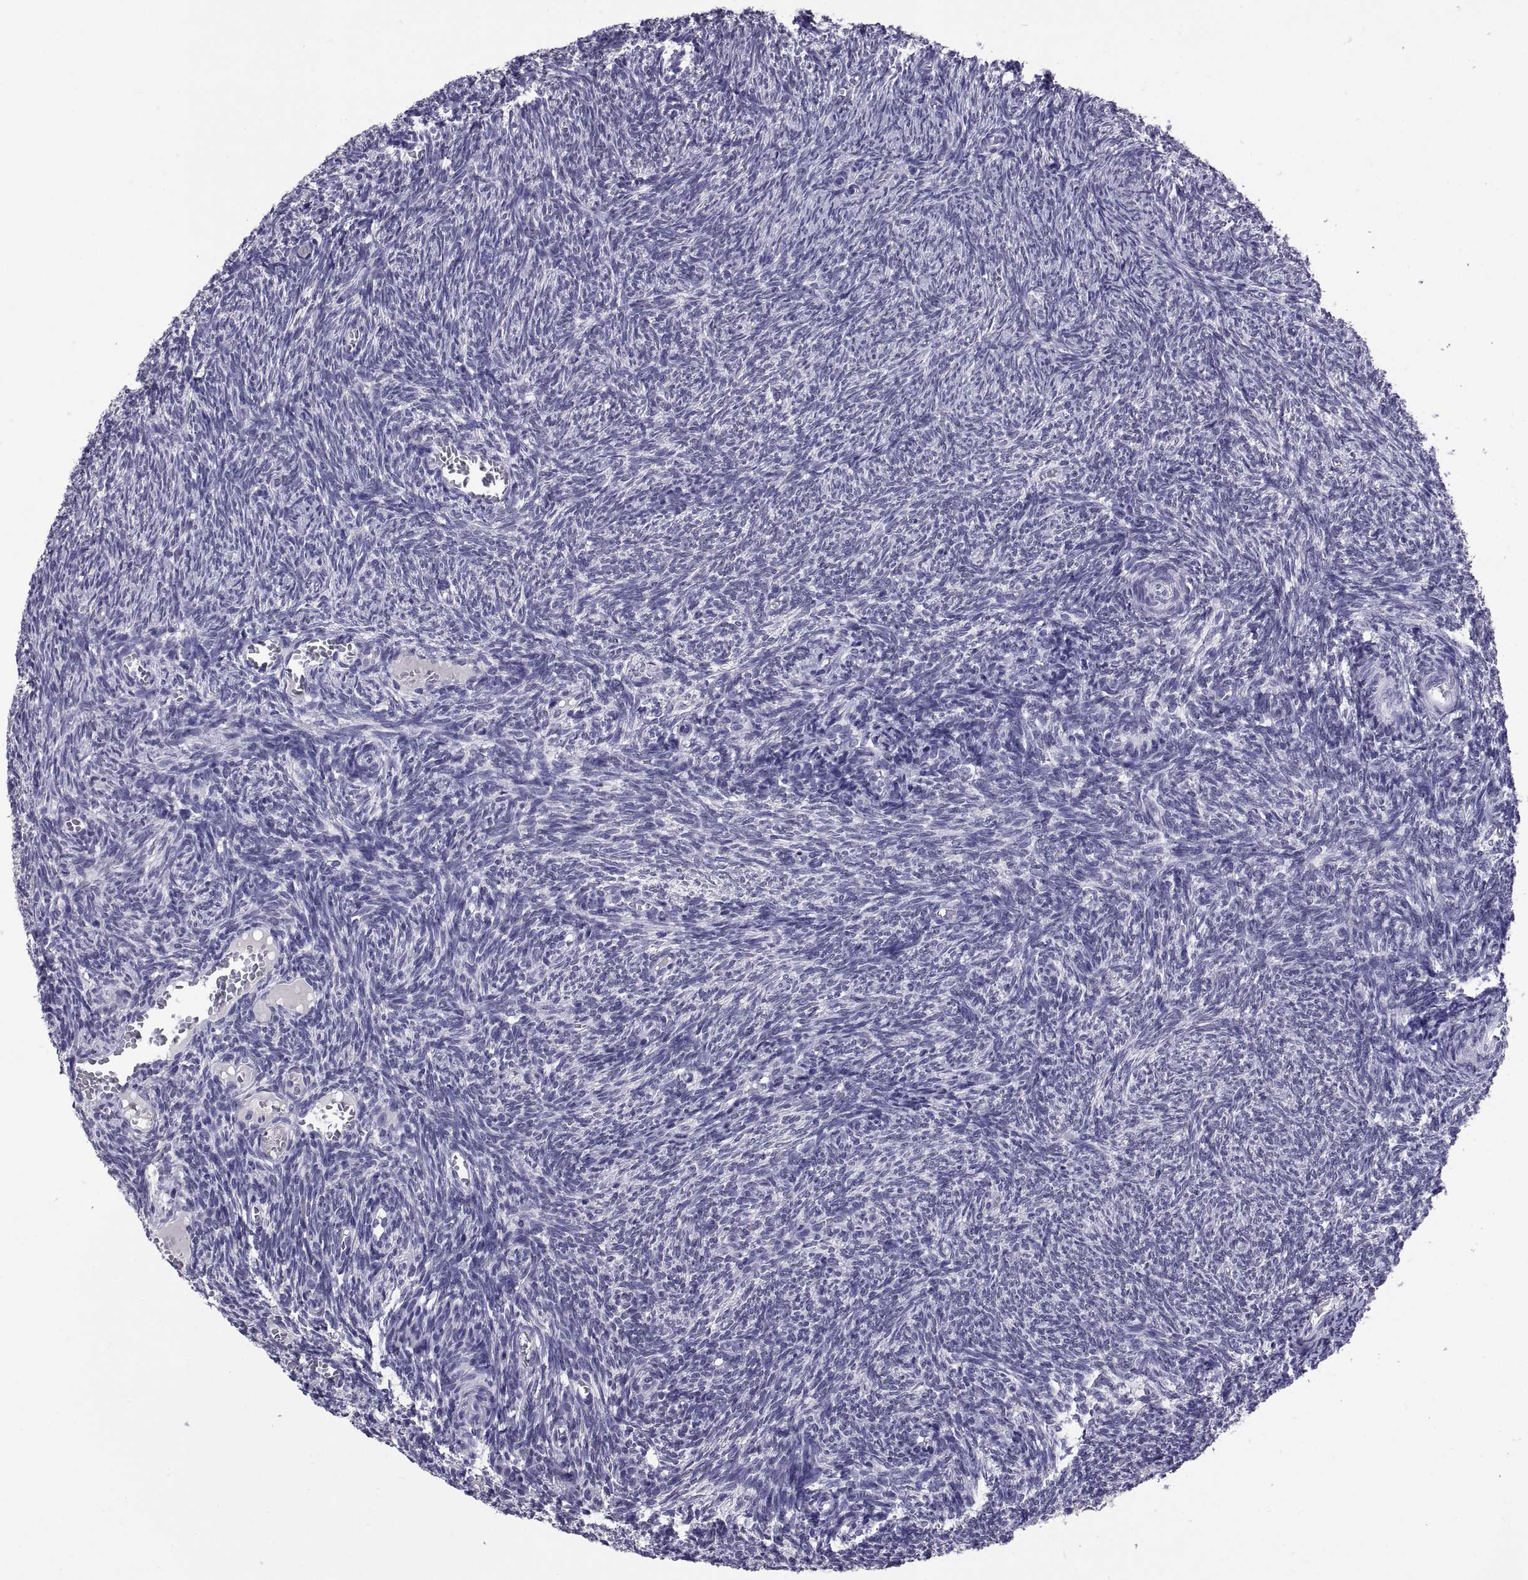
{"staining": {"intensity": "negative", "quantity": "none", "location": "none"}, "tissue": "ovary", "cell_type": "Follicle cells", "image_type": "normal", "snomed": [{"axis": "morphology", "description": "Normal tissue, NOS"}, {"axis": "topography", "description": "Ovary"}], "caption": "This is a image of IHC staining of benign ovary, which shows no staining in follicle cells. The staining is performed using DAB brown chromogen with nuclei counter-stained in using hematoxylin.", "gene": "TGFBR3L", "patient": {"sex": "female", "age": 39}}